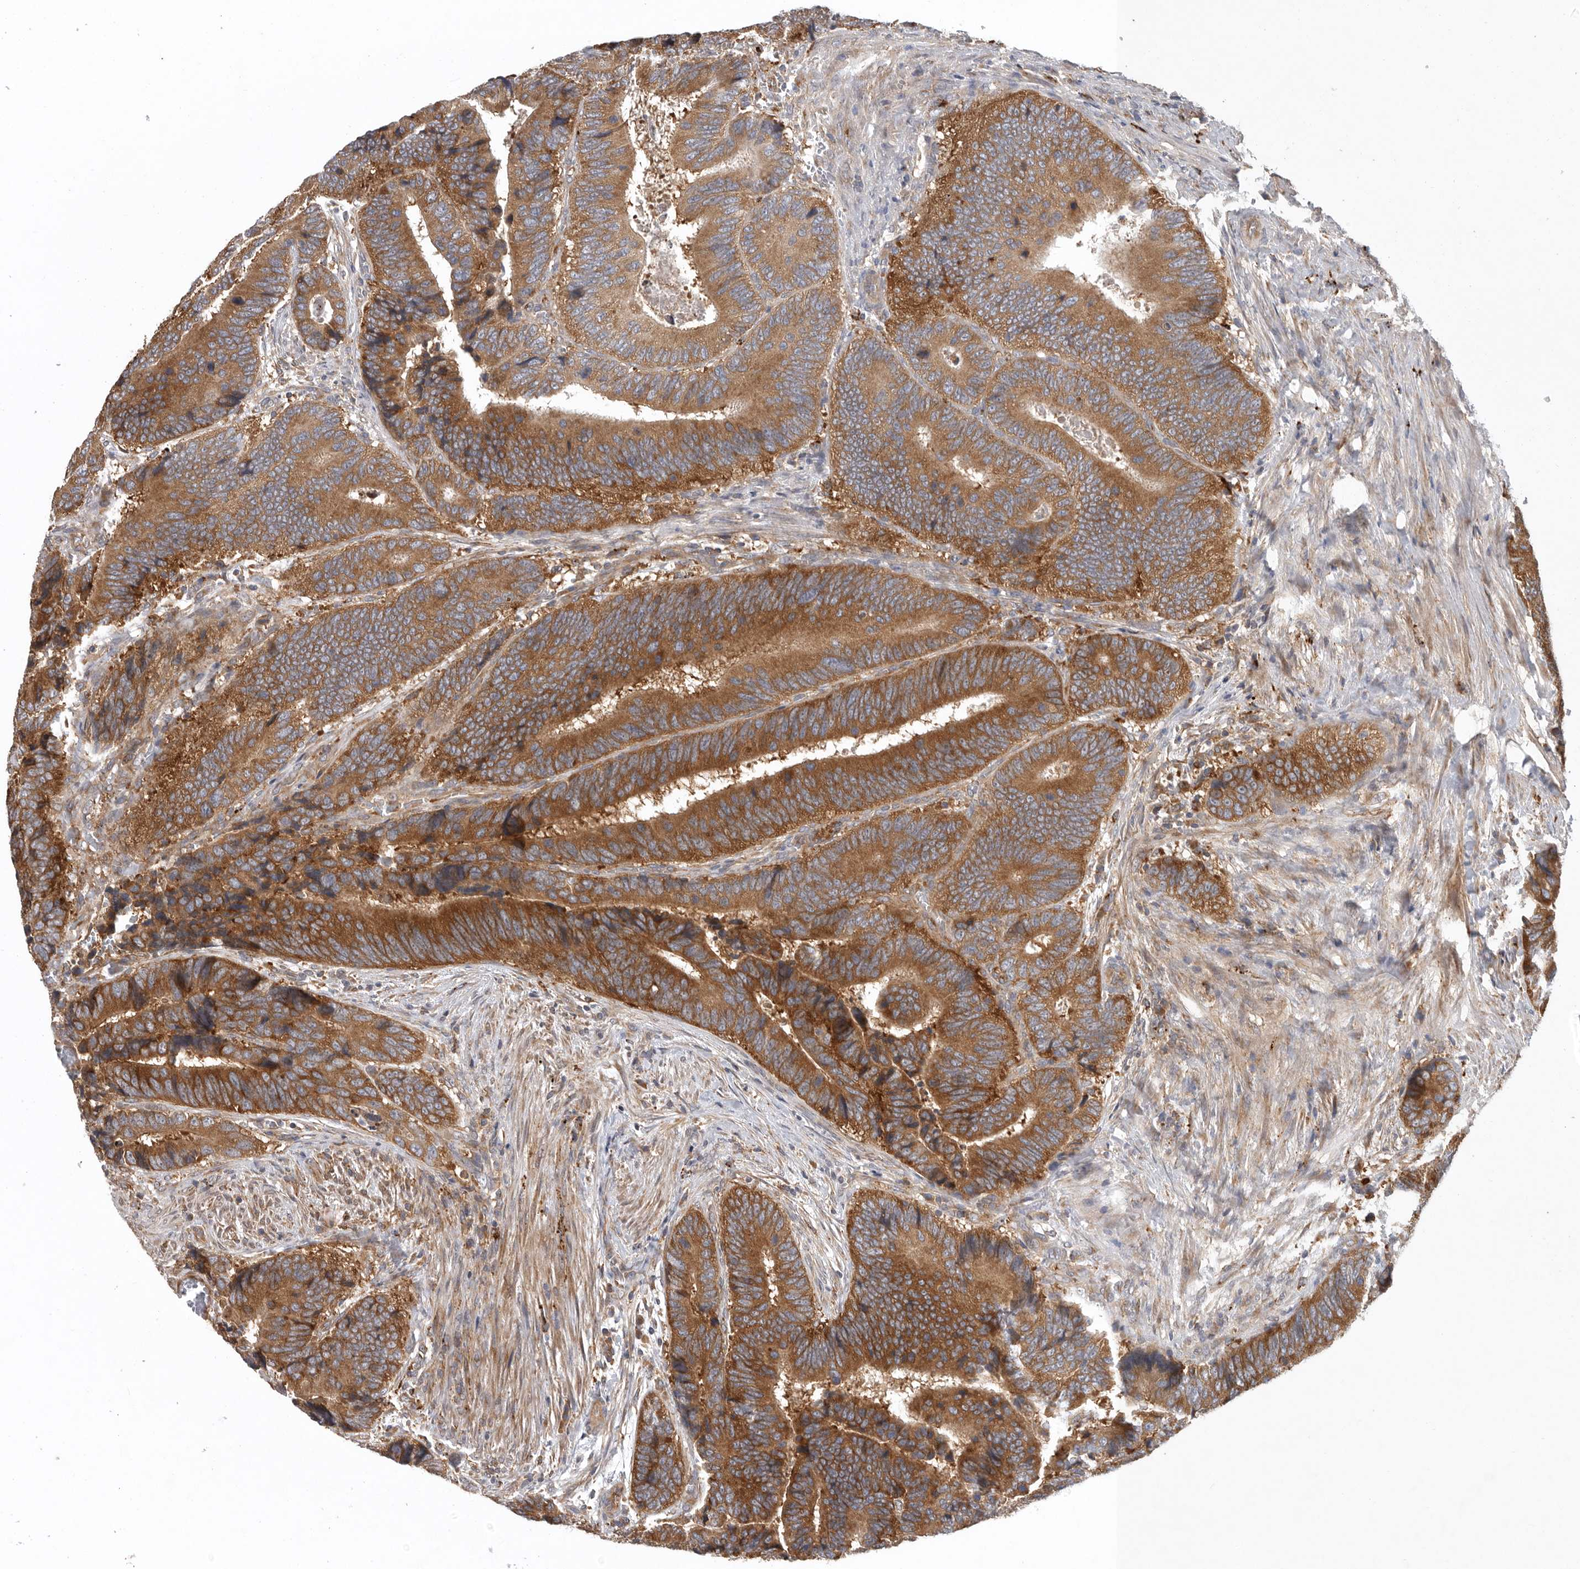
{"staining": {"intensity": "strong", "quantity": ">75%", "location": "cytoplasmic/membranous"}, "tissue": "colorectal cancer", "cell_type": "Tumor cells", "image_type": "cancer", "snomed": [{"axis": "morphology", "description": "Inflammation, NOS"}, {"axis": "morphology", "description": "Adenocarcinoma, NOS"}, {"axis": "topography", "description": "Colon"}], "caption": "Colorectal adenocarcinoma was stained to show a protein in brown. There is high levels of strong cytoplasmic/membranous expression in about >75% of tumor cells.", "gene": "C1orf109", "patient": {"sex": "male", "age": 72}}